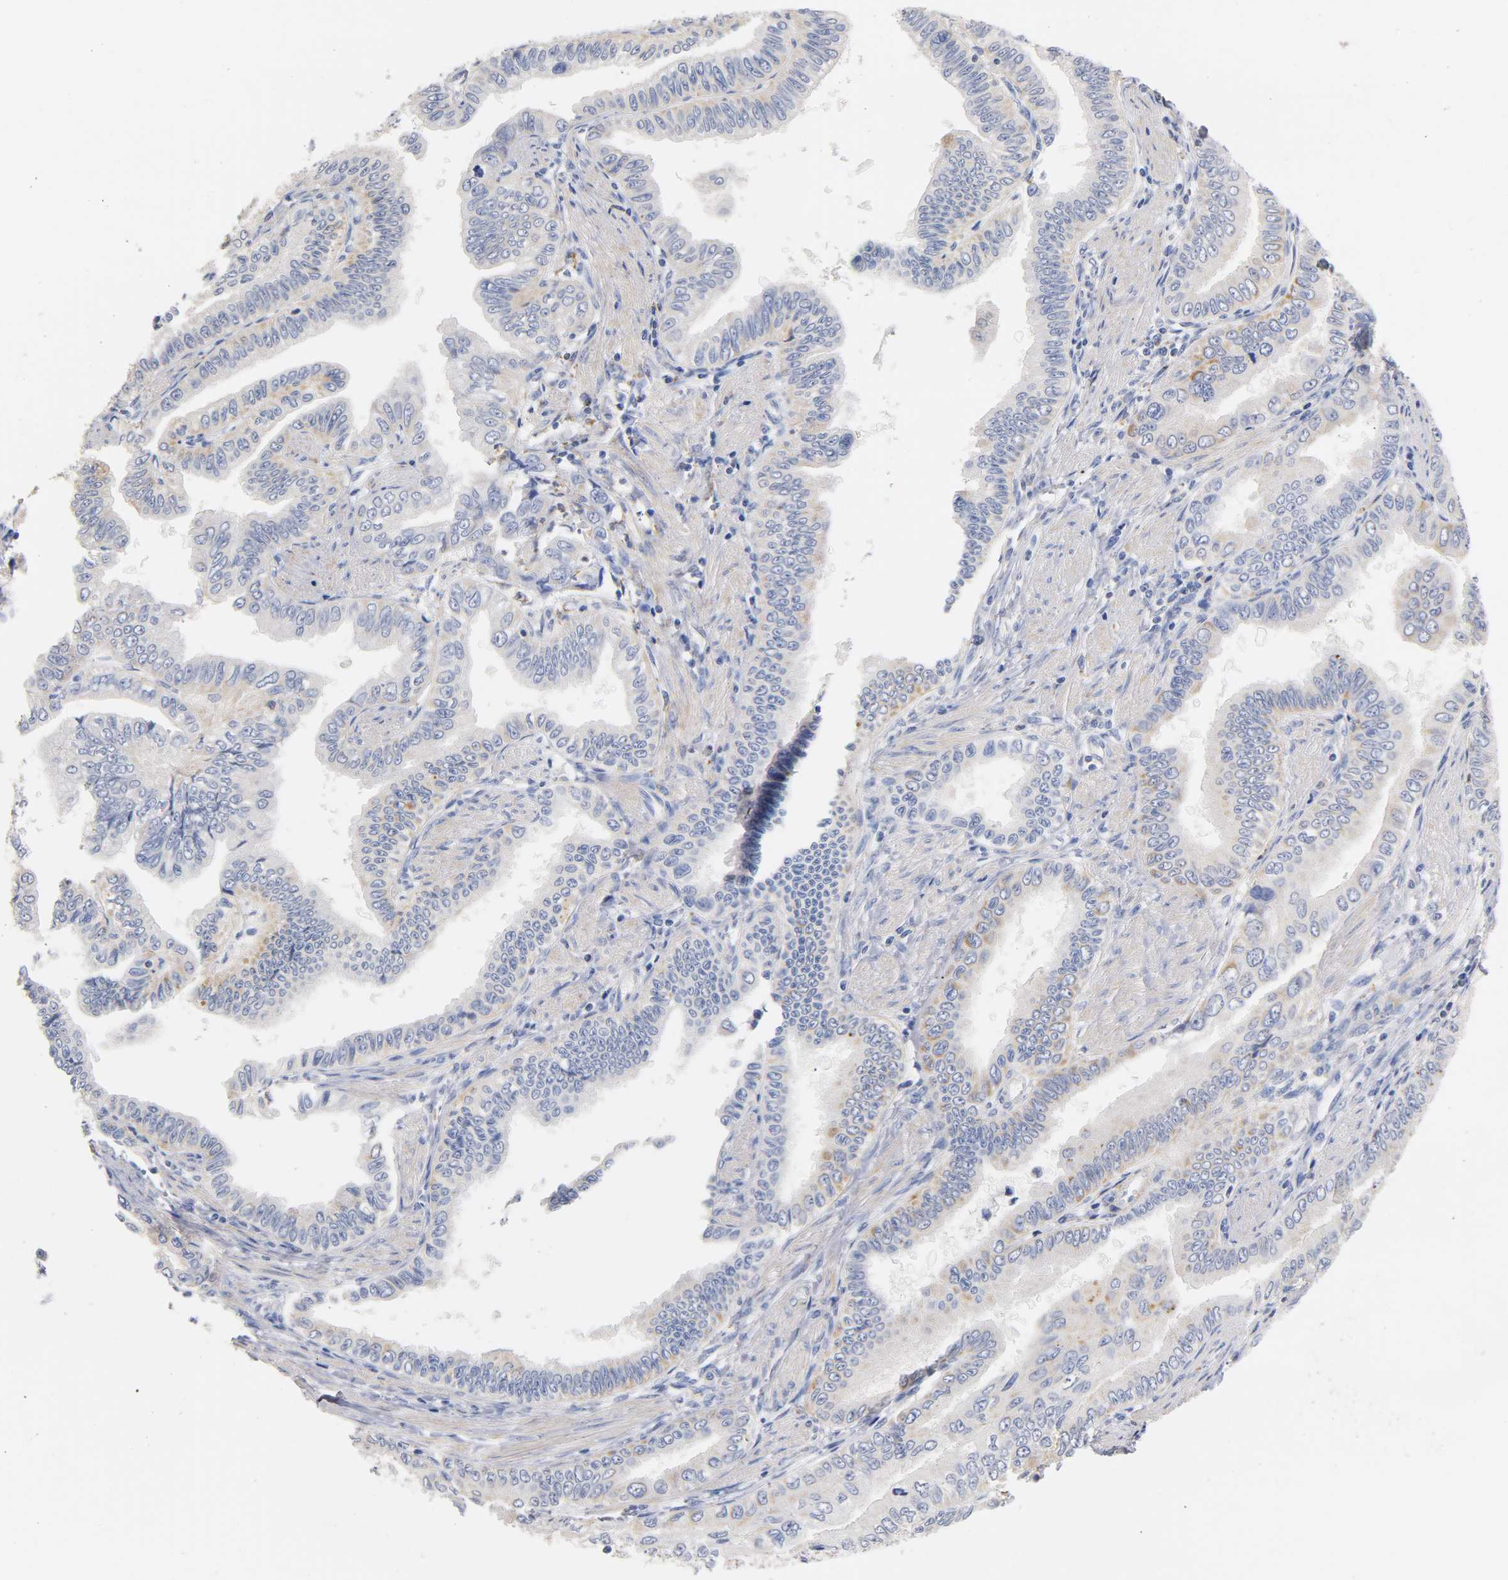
{"staining": {"intensity": "weak", "quantity": "<25%", "location": "cytoplasmic/membranous"}, "tissue": "pancreatic cancer", "cell_type": "Tumor cells", "image_type": "cancer", "snomed": [{"axis": "morphology", "description": "Normal tissue, NOS"}, {"axis": "topography", "description": "Lymph node"}], "caption": "Human pancreatic cancer stained for a protein using IHC reveals no staining in tumor cells.", "gene": "SEMA5A", "patient": {"sex": "male", "age": 50}}